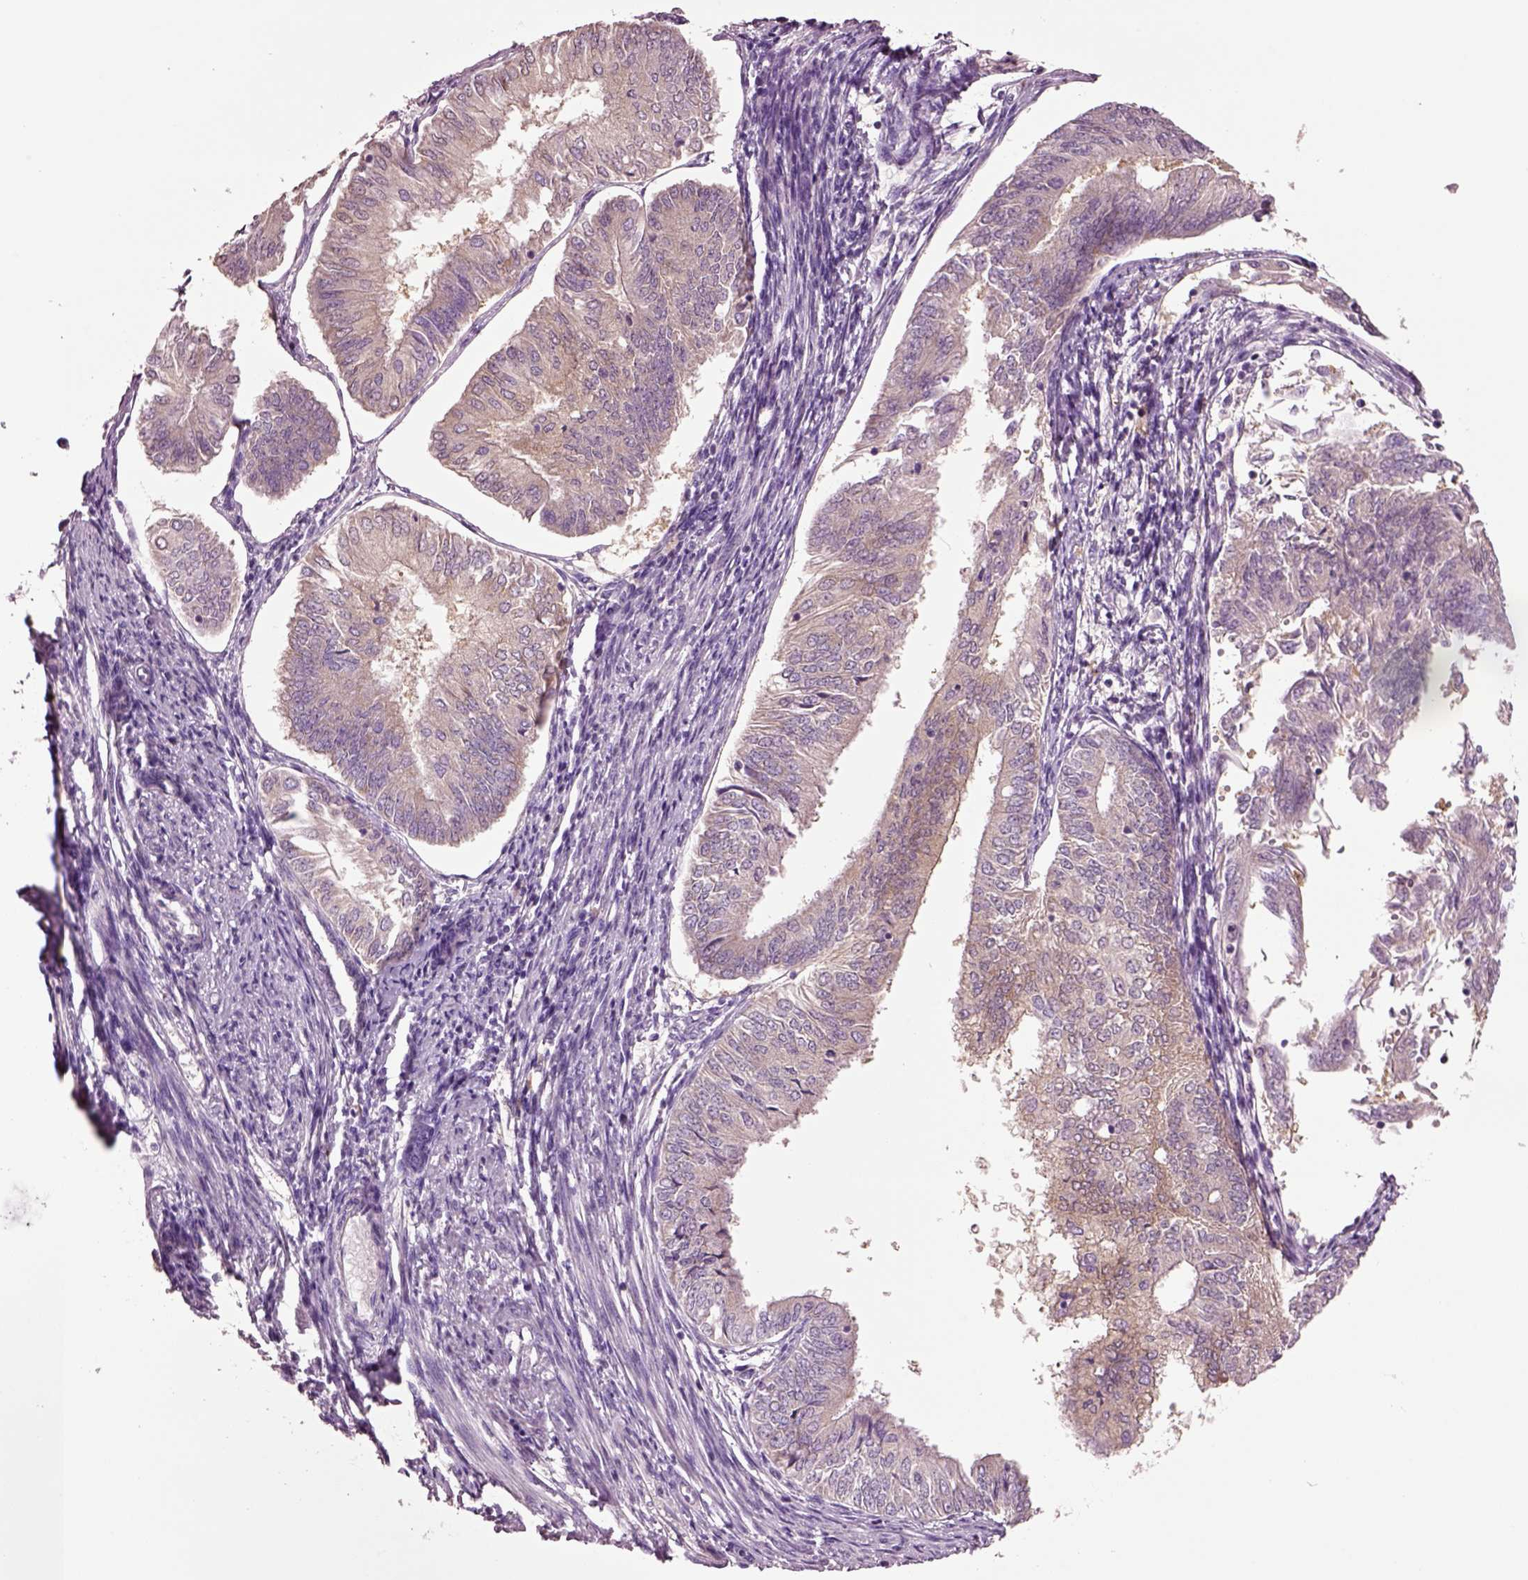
{"staining": {"intensity": "weak", "quantity": ">75%", "location": "cytoplasmic/membranous"}, "tissue": "endometrial cancer", "cell_type": "Tumor cells", "image_type": "cancer", "snomed": [{"axis": "morphology", "description": "Adenocarcinoma, NOS"}, {"axis": "topography", "description": "Endometrium"}], "caption": "Protein analysis of endometrial adenocarcinoma tissue demonstrates weak cytoplasmic/membranous expression in about >75% of tumor cells. The protein is shown in brown color, while the nuclei are stained blue.", "gene": "CLPSL1", "patient": {"sex": "female", "age": 58}}